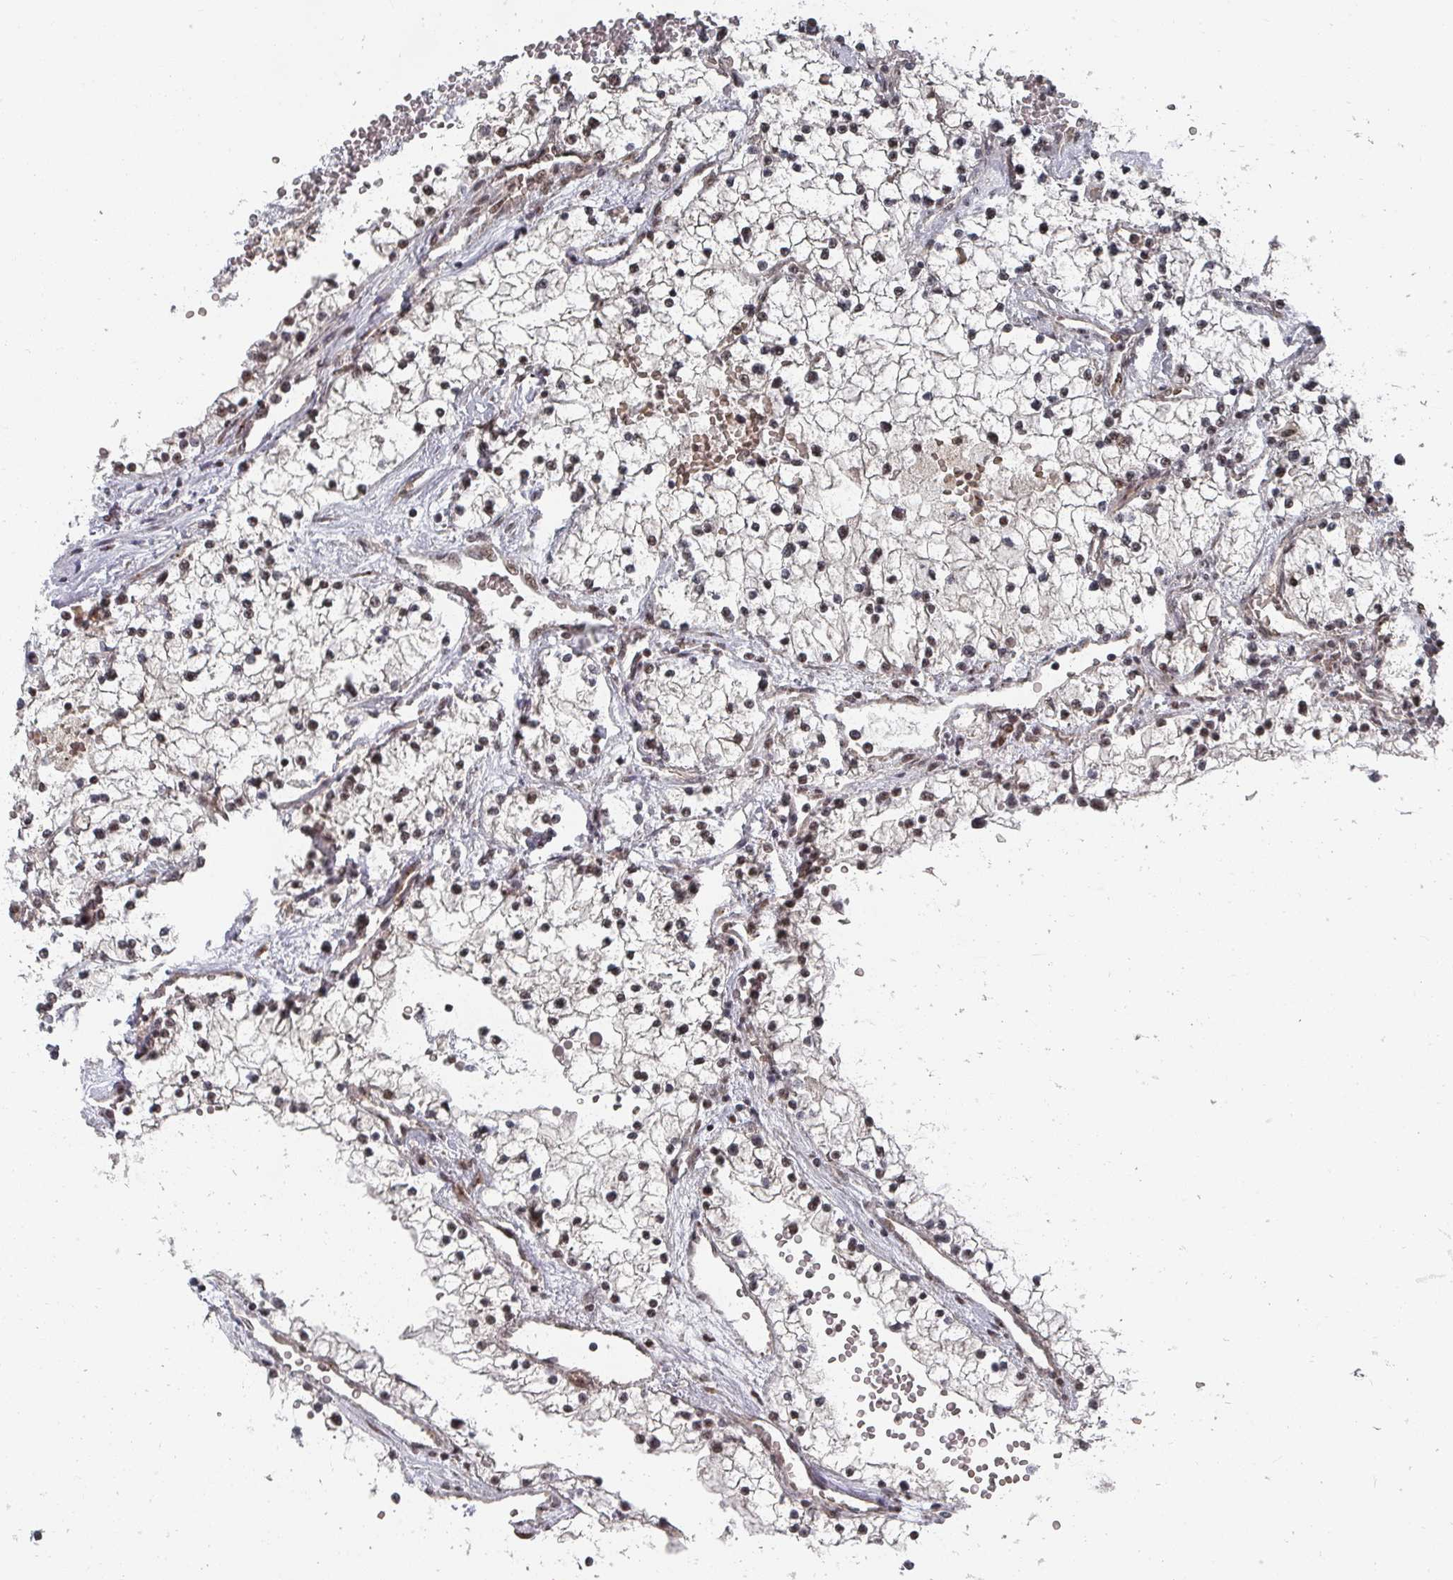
{"staining": {"intensity": "weak", "quantity": "25%-75%", "location": "nuclear"}, "tissue": "renal cancer", "cell_type": "Tumor cells", "image_type": "cancer", "snomed": [{"axis": "morphology", "description": "Normal tissue, NOS"}, {"axis": "morphology", "description": "Adenocarcinoma, NOS"}, {"axis": "topography", "description": "Kidney"}], "caption": "Weak nuclear expression for a protein is seen in approximately 25%-75% of tumor cells of renal adenocarcinoma using IHC.", "gene": "KIF1C", "patient": {"sex": "male", "age": 68}}